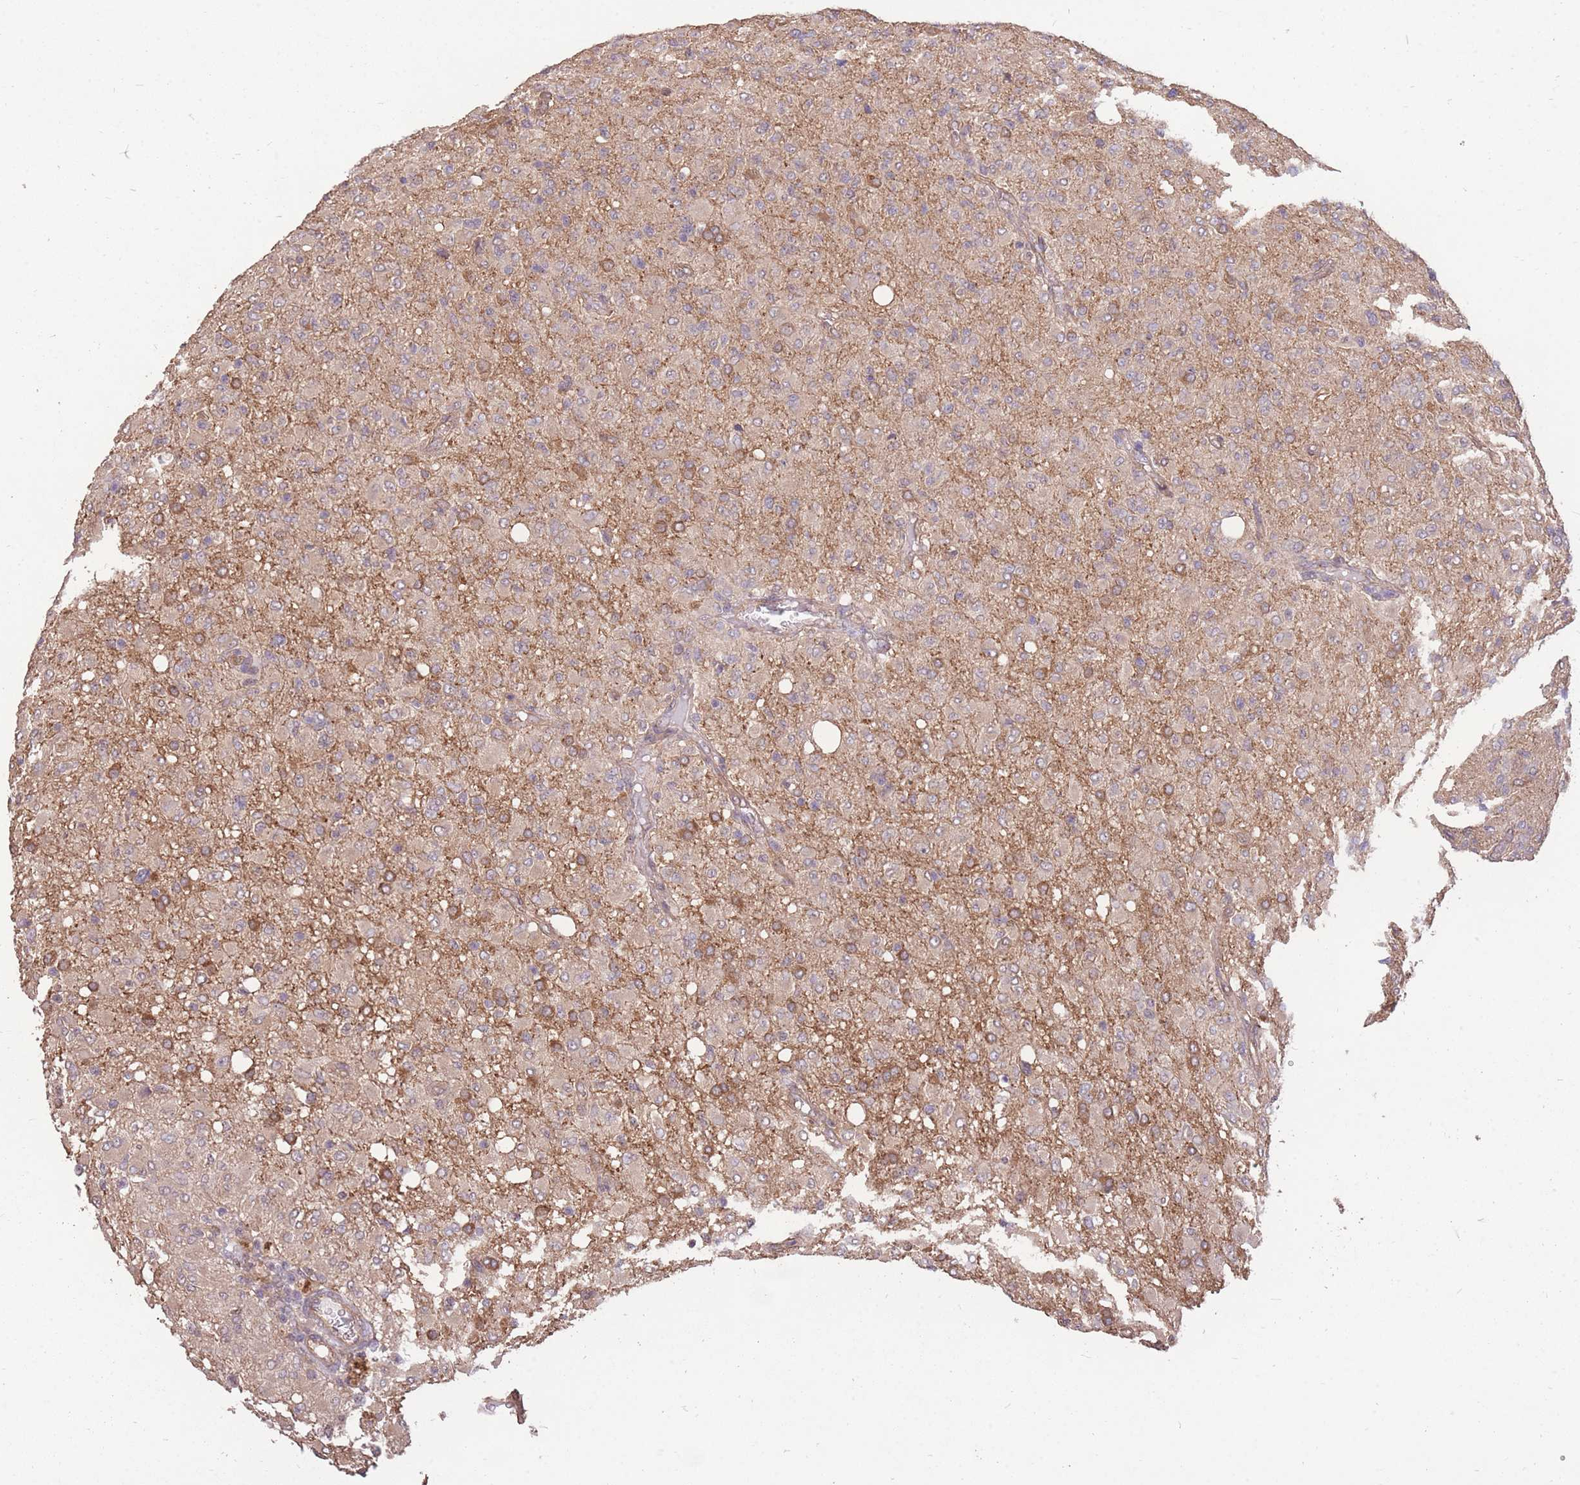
{"staining": {"intensity": "negative", "quantity": "none", "location": "none"}, "tissue": "glioma", "cell_type": "Tumor cells", "image_type": "cancer", "snomed": [{"axis": "morphology", "description": "Glioma, malignant, High grade"}, {"axis": "topography", "description": "Brain"}], "caption": "Tumor cells are negative for protein expression in human malignant glioma (high-grade). Brightfield microscopy of IHC stained with DAB (3,3'-diaminobenzidine) (brown) and hematoxylin (blue), captured at high magnification.", "gene": "DYNC1LI2", "patient": {"sex": "female", "age": 57}}